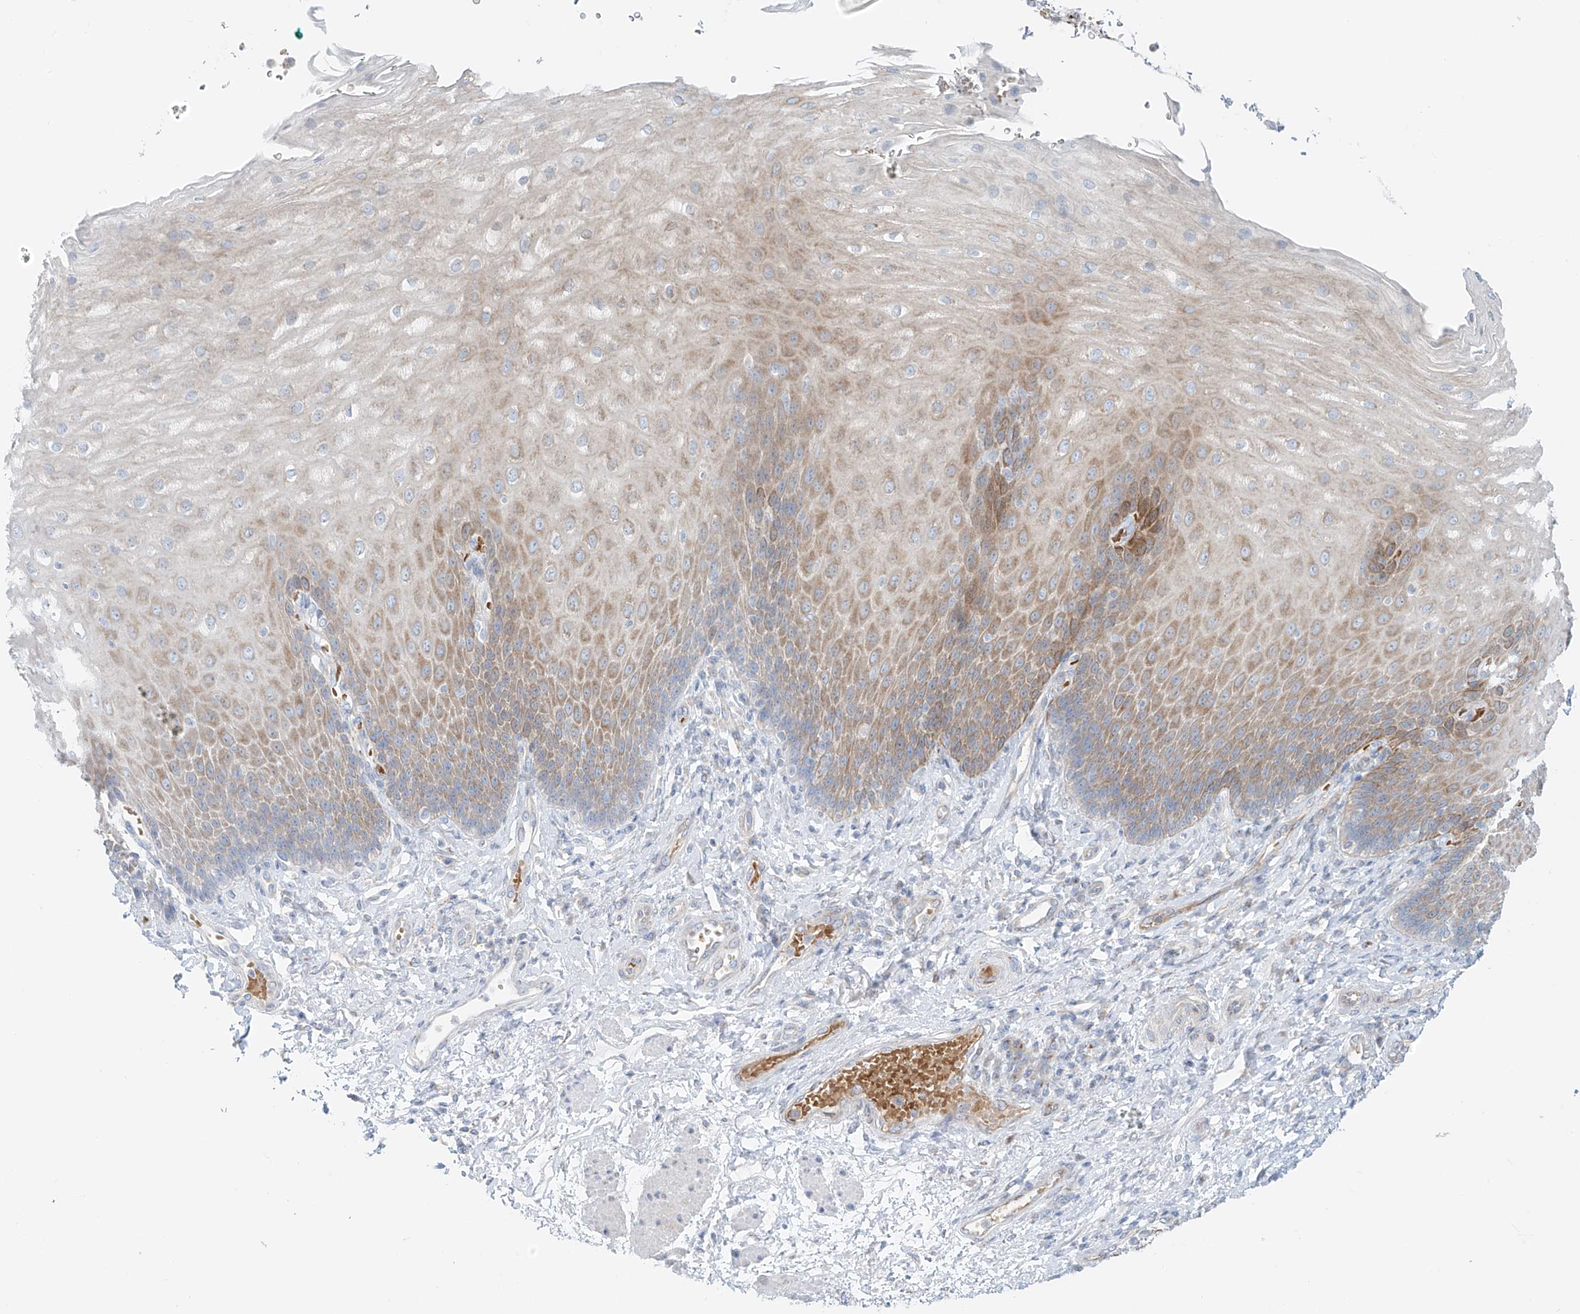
{"staining": {"intensity": "weak", "quantity": "25%-75%", "location": "cytoplasmic/membranous"}, "tissue": "esophagus", "cell_type": "Squamous epithelial cells", "image_type": "normal", "snomed": [{"axis": "morphology", "description": "Normal tissue, NOS"}, {"axis": "topography", "description": "Esophagus"}], "caption": "The histopathology image demonstrates immunohistochemical staining of normal esophagus. There is weak cytoplasmic/membranous expression is identified in approximately 25%-75% of squamous epithelial cells.", "gene": "EIPR1", "patient": {"sex": "male", "age": 54}}